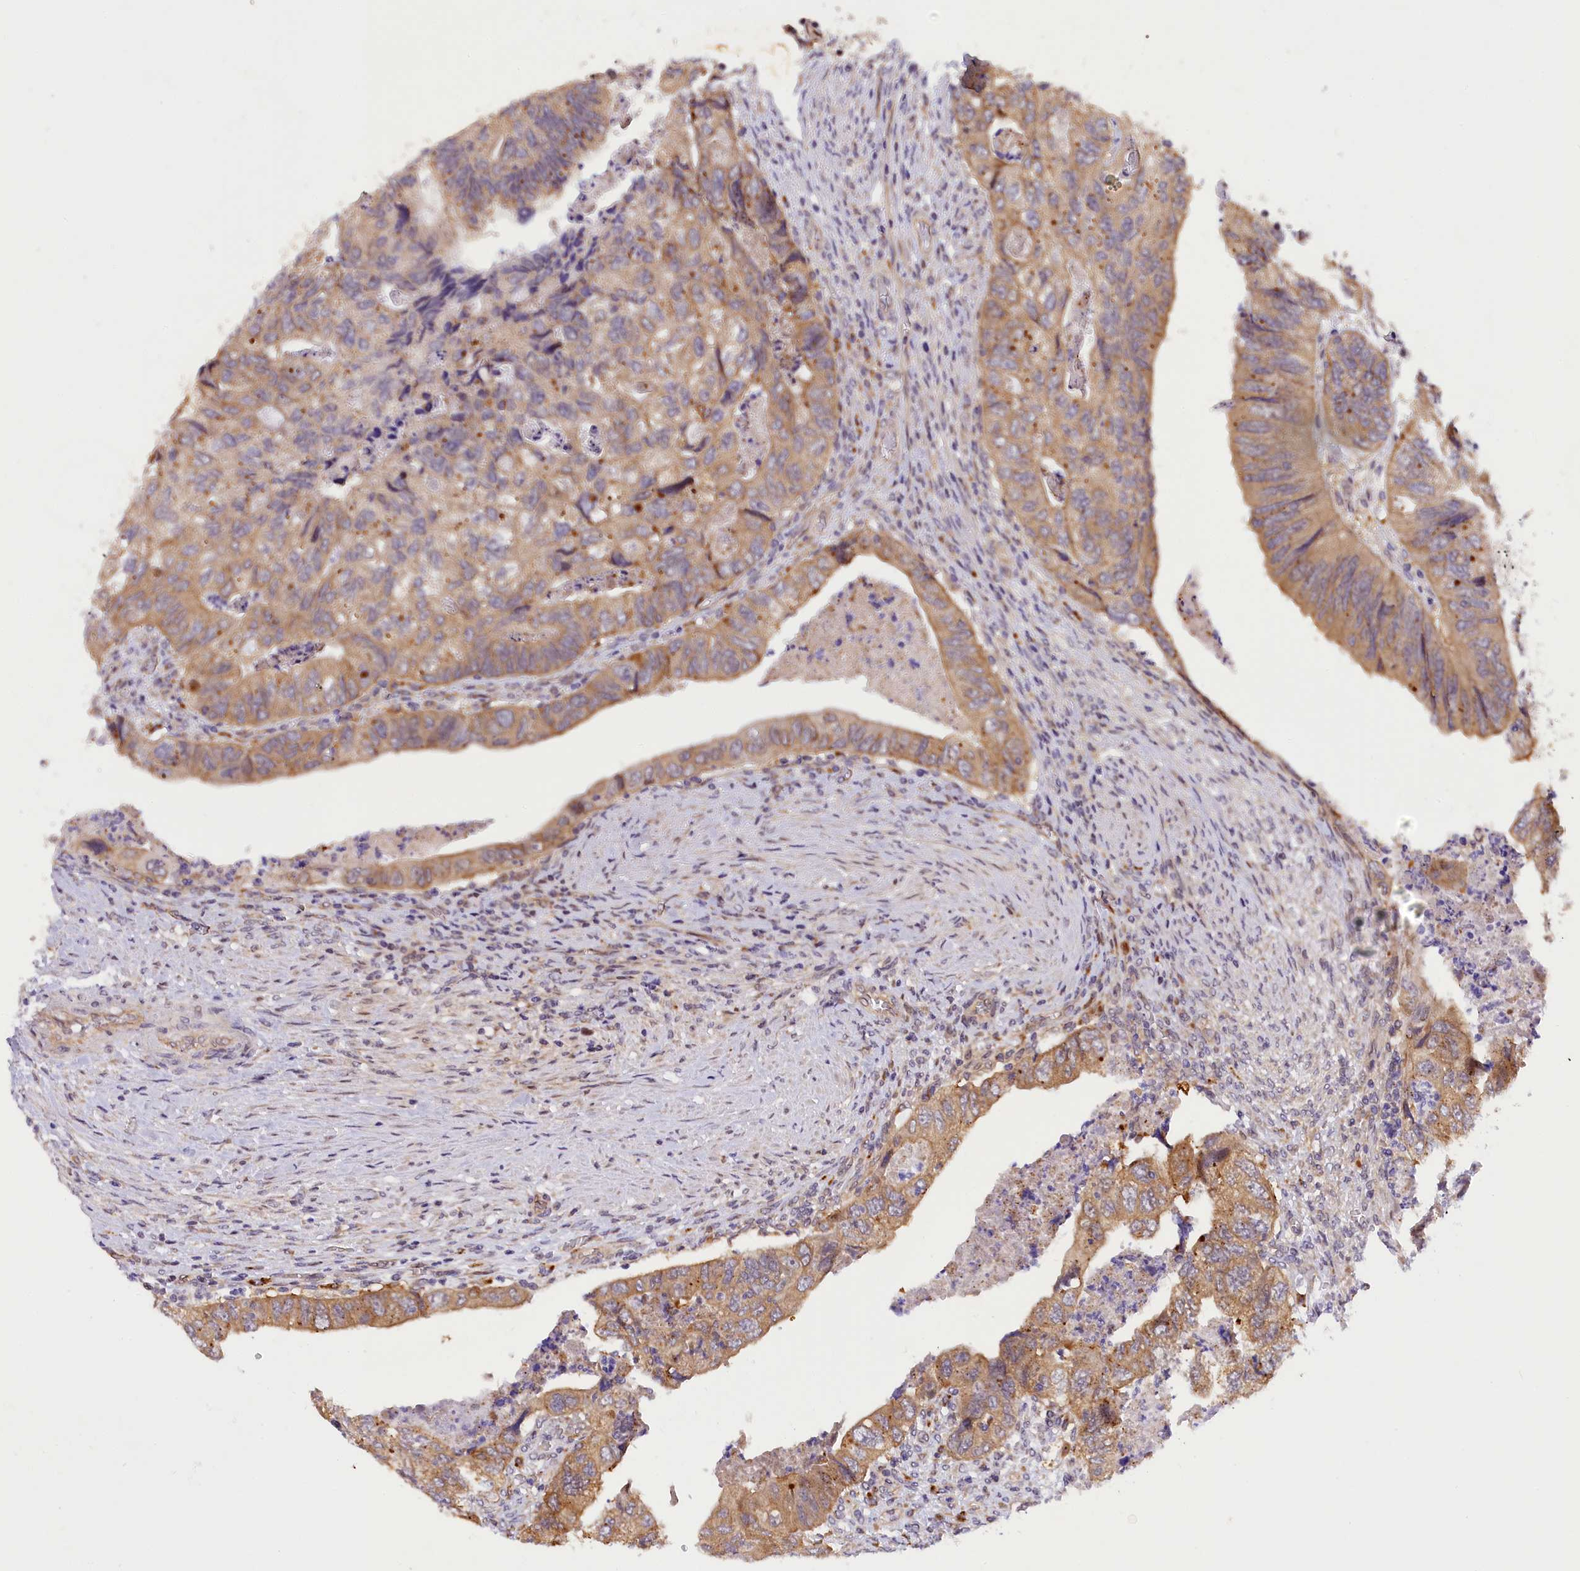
{"staining": {"intensity": "moderate", "quantity": "<25%", "location": "cytoplasmic/membranous"}, "tissue": "colorectal cancer", "cell_type": "Tumor cells", "image_type": "cancer", "snomed": [{"axis": "morphology", "description": "Adenocarcinoma, NOS"}, {"axis": "topography", "description": "Rectum"}], "caption": "A brown stain highlights moderate cytoplasmic/membranous positivity of a protein in colorectal adenocarcinoma tumor cells. The protein of interest is shown in brown color, while the nuclei are stained blue.", "gene": "SAMD4A", "patient": {"sex": "male", "age": 63}}